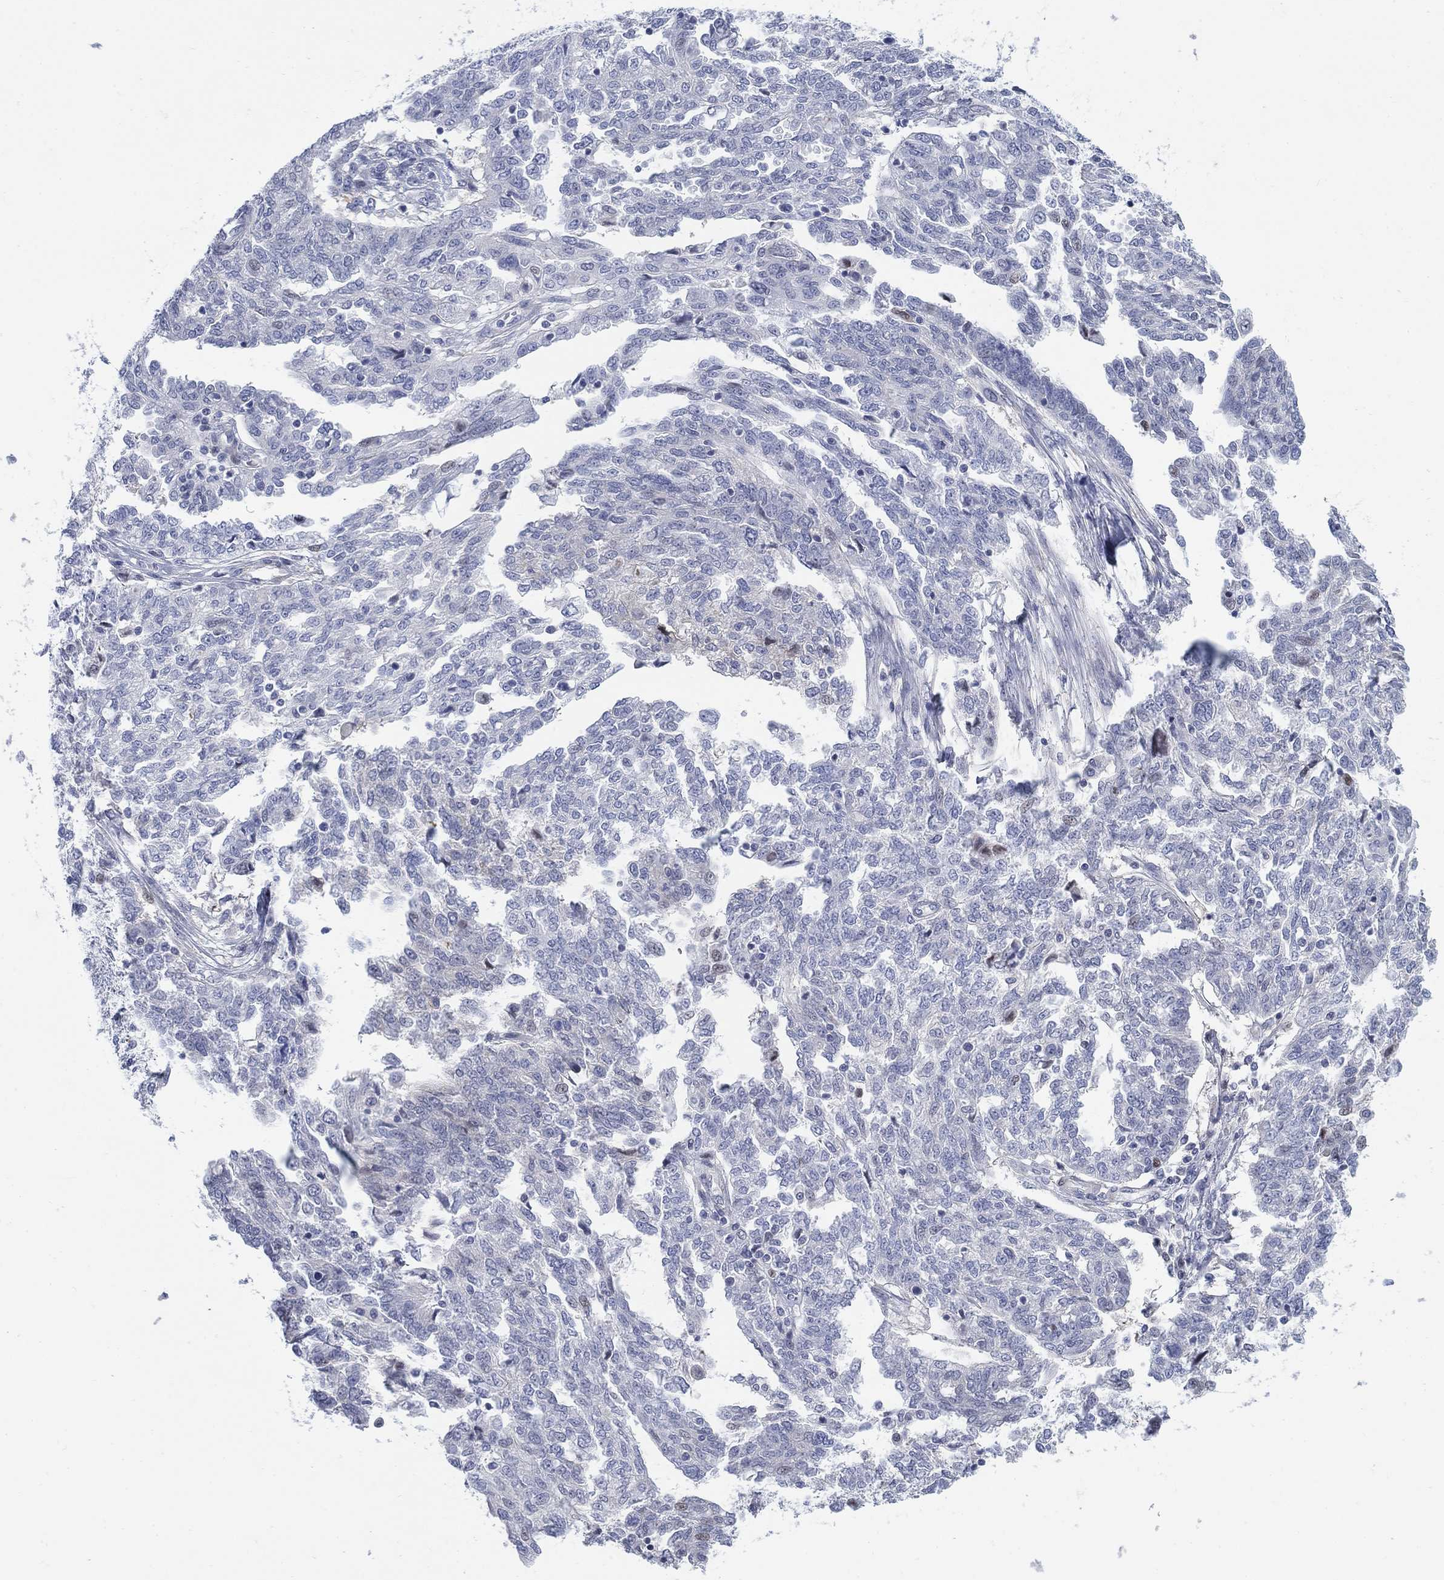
{"staining": {"intensity": "negative", "quantity": "none", "location": "none"}, "tissue": "ovarian cancer", "cell_type": "Tumor cells", "image_type": "cancer", "snomed": [{"axis": "morphology", "description": "Cystadenocarcinoma, serous, NOS"}, {"axis": "topography", "description": "Ovary"}], "caption": "Immunohistochemical staining of ovarian serous cystadenocarcinoma displays no significant positivity in tumor cells.", "gene": "MYO3A", "patient": {"sex": "female", "age": 67}}